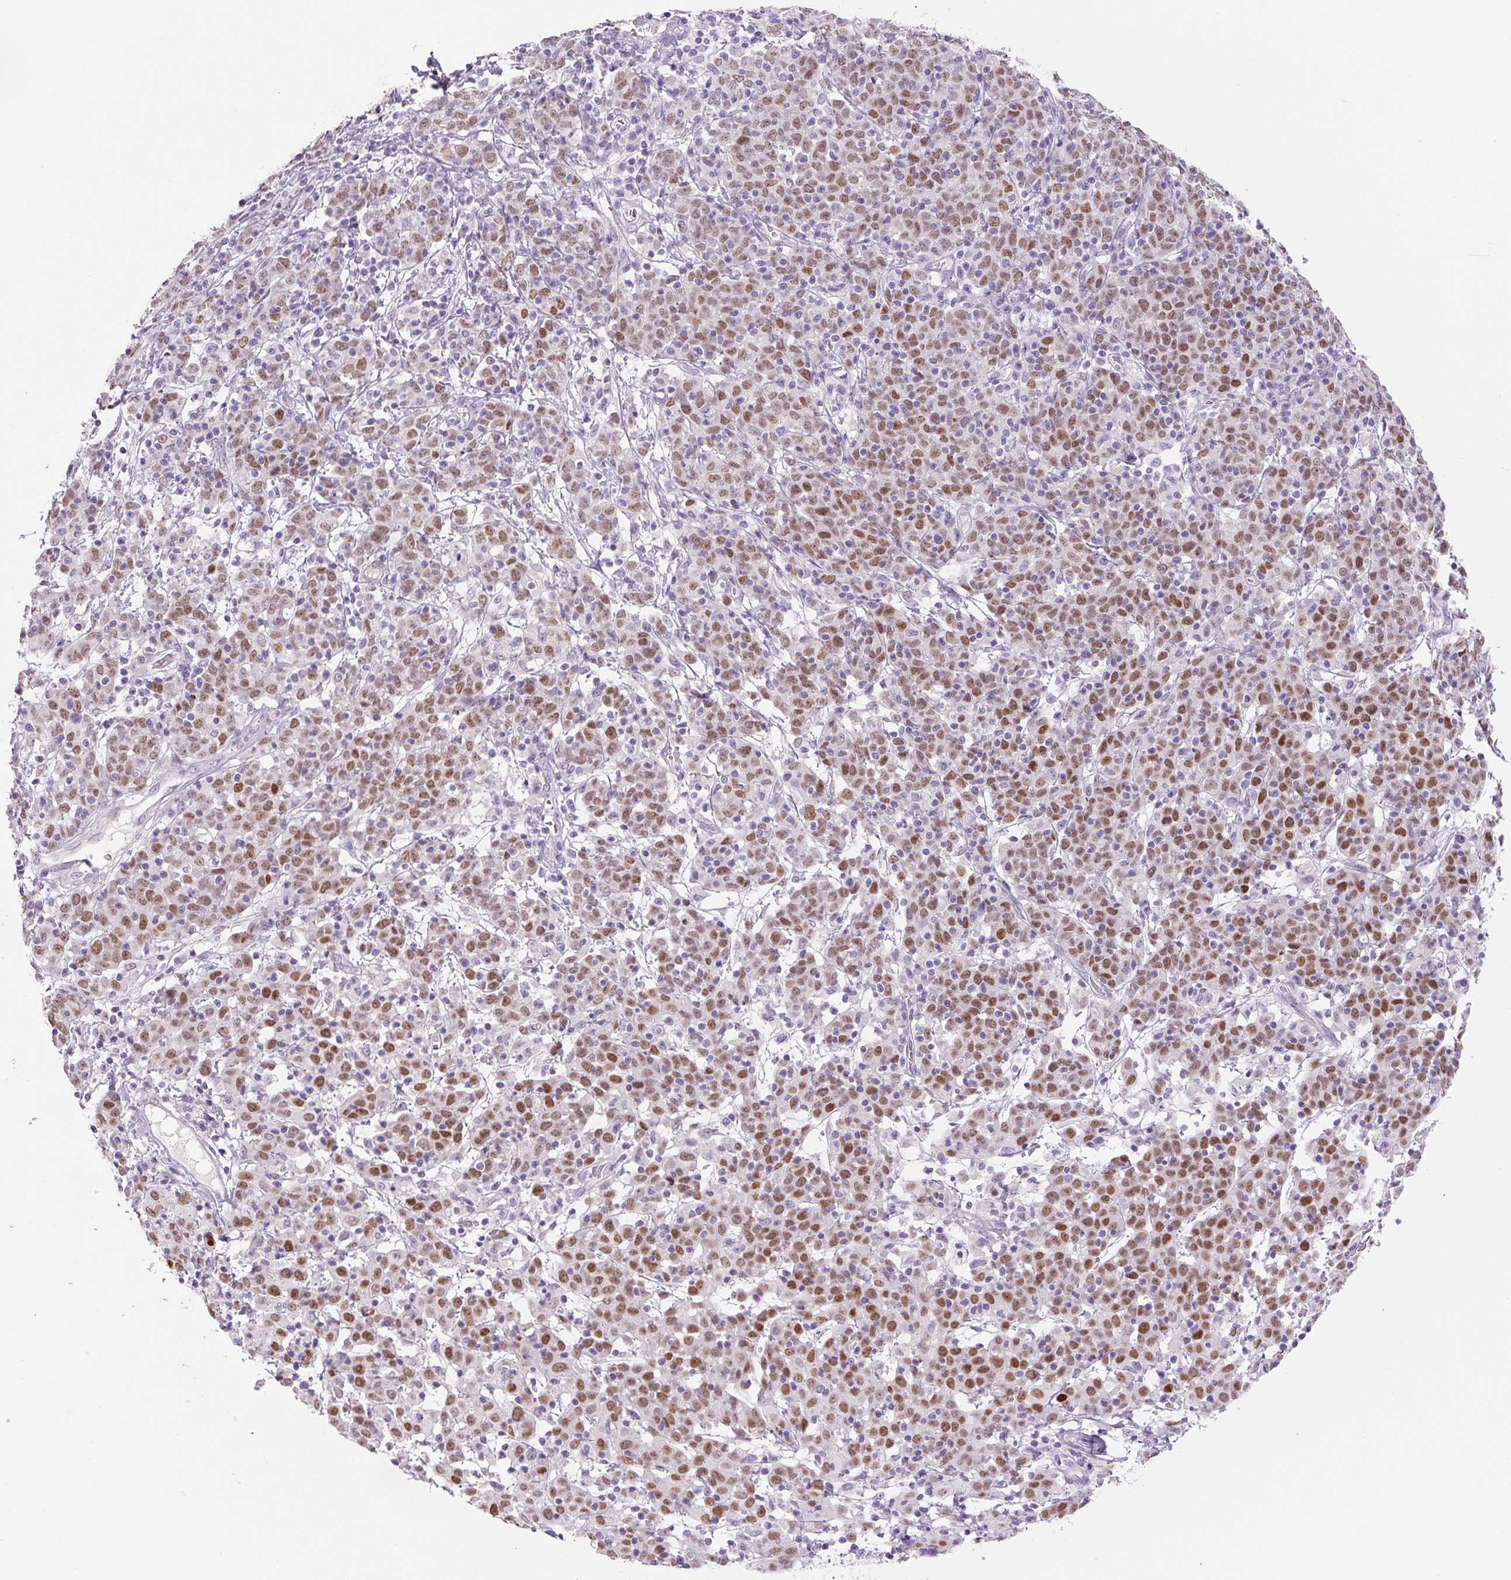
{"staining": {"intensity": "moderate", "quantity": ">75%", "location": "nuclear"}, "tissue": "cervical cancer", "cell_type": "Tumor cells", "image_type": "cancer", "snomed": [{"axis": "morphology", "description": "Squamous cell carcinoma, NOS"}, {"axis": "topography", "description": "Cervix"}], "caption": "High-power microscopy captured an IHC image of cervical cancer, revealing moderate nuclear staining in about >75% of tumor cells.", "gene": "SIX1", "patient": {"sex": "female", "age": 67}}